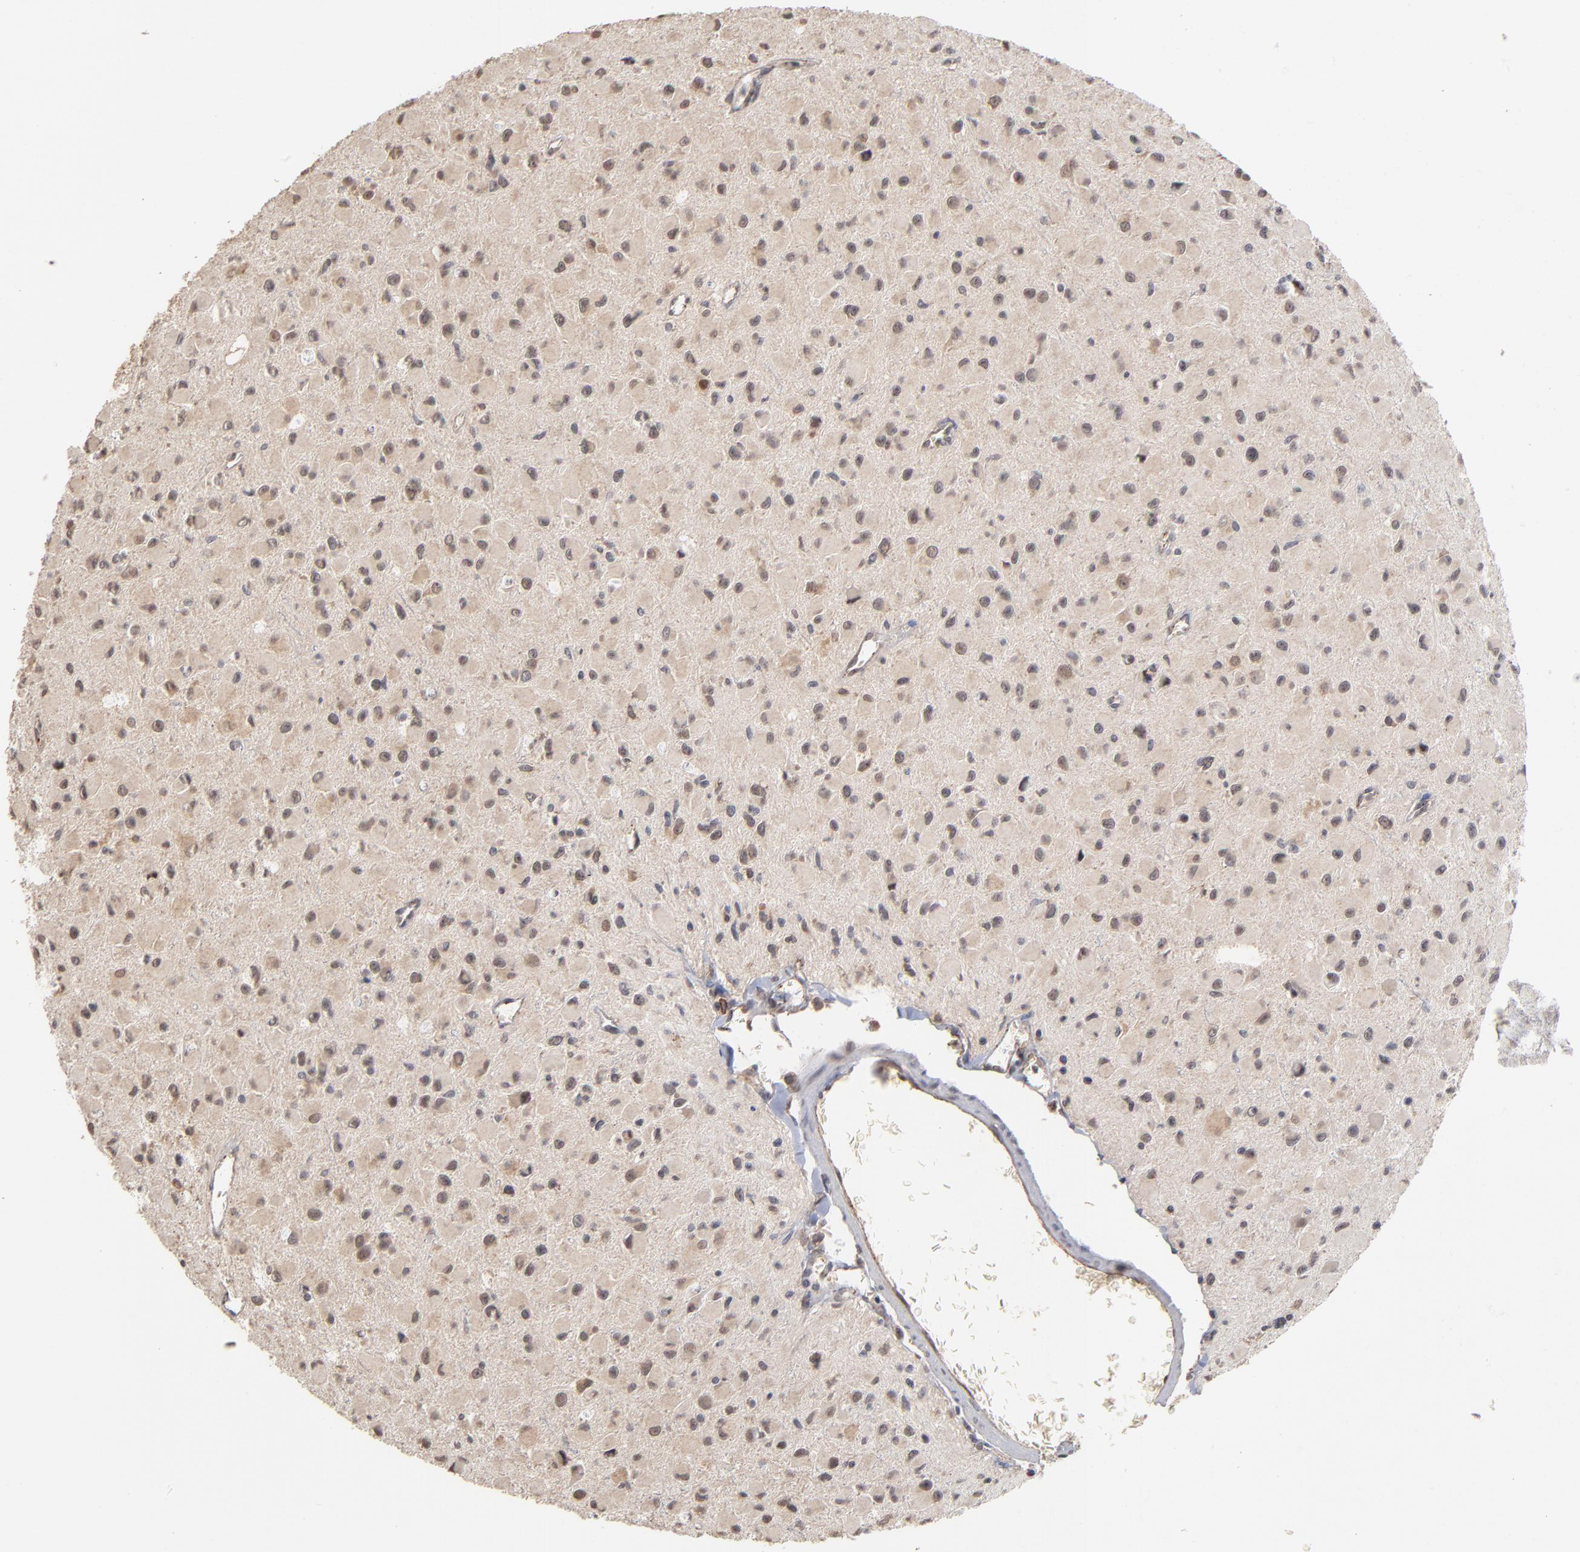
{"staining": {"intensity": "moderate", "quantity": "25%-75%", "location": "cytoplasmic/membranous"}, "tissue": "glioma", "cell_type": "Tumor cells", "image_type": "cancer", "snomed": [{"axis": "morphology", "description": "Glioma, malignant, Low grade"}, {"axis": "topography", "description": "Brain"}], "caption": "Glioma tissue demonstrates moderate cytoplasmic/membranous staining in about 25%-75% of tumor cells", "gene": "ASB8", "patient": {"sex": "male", "age": 42}}